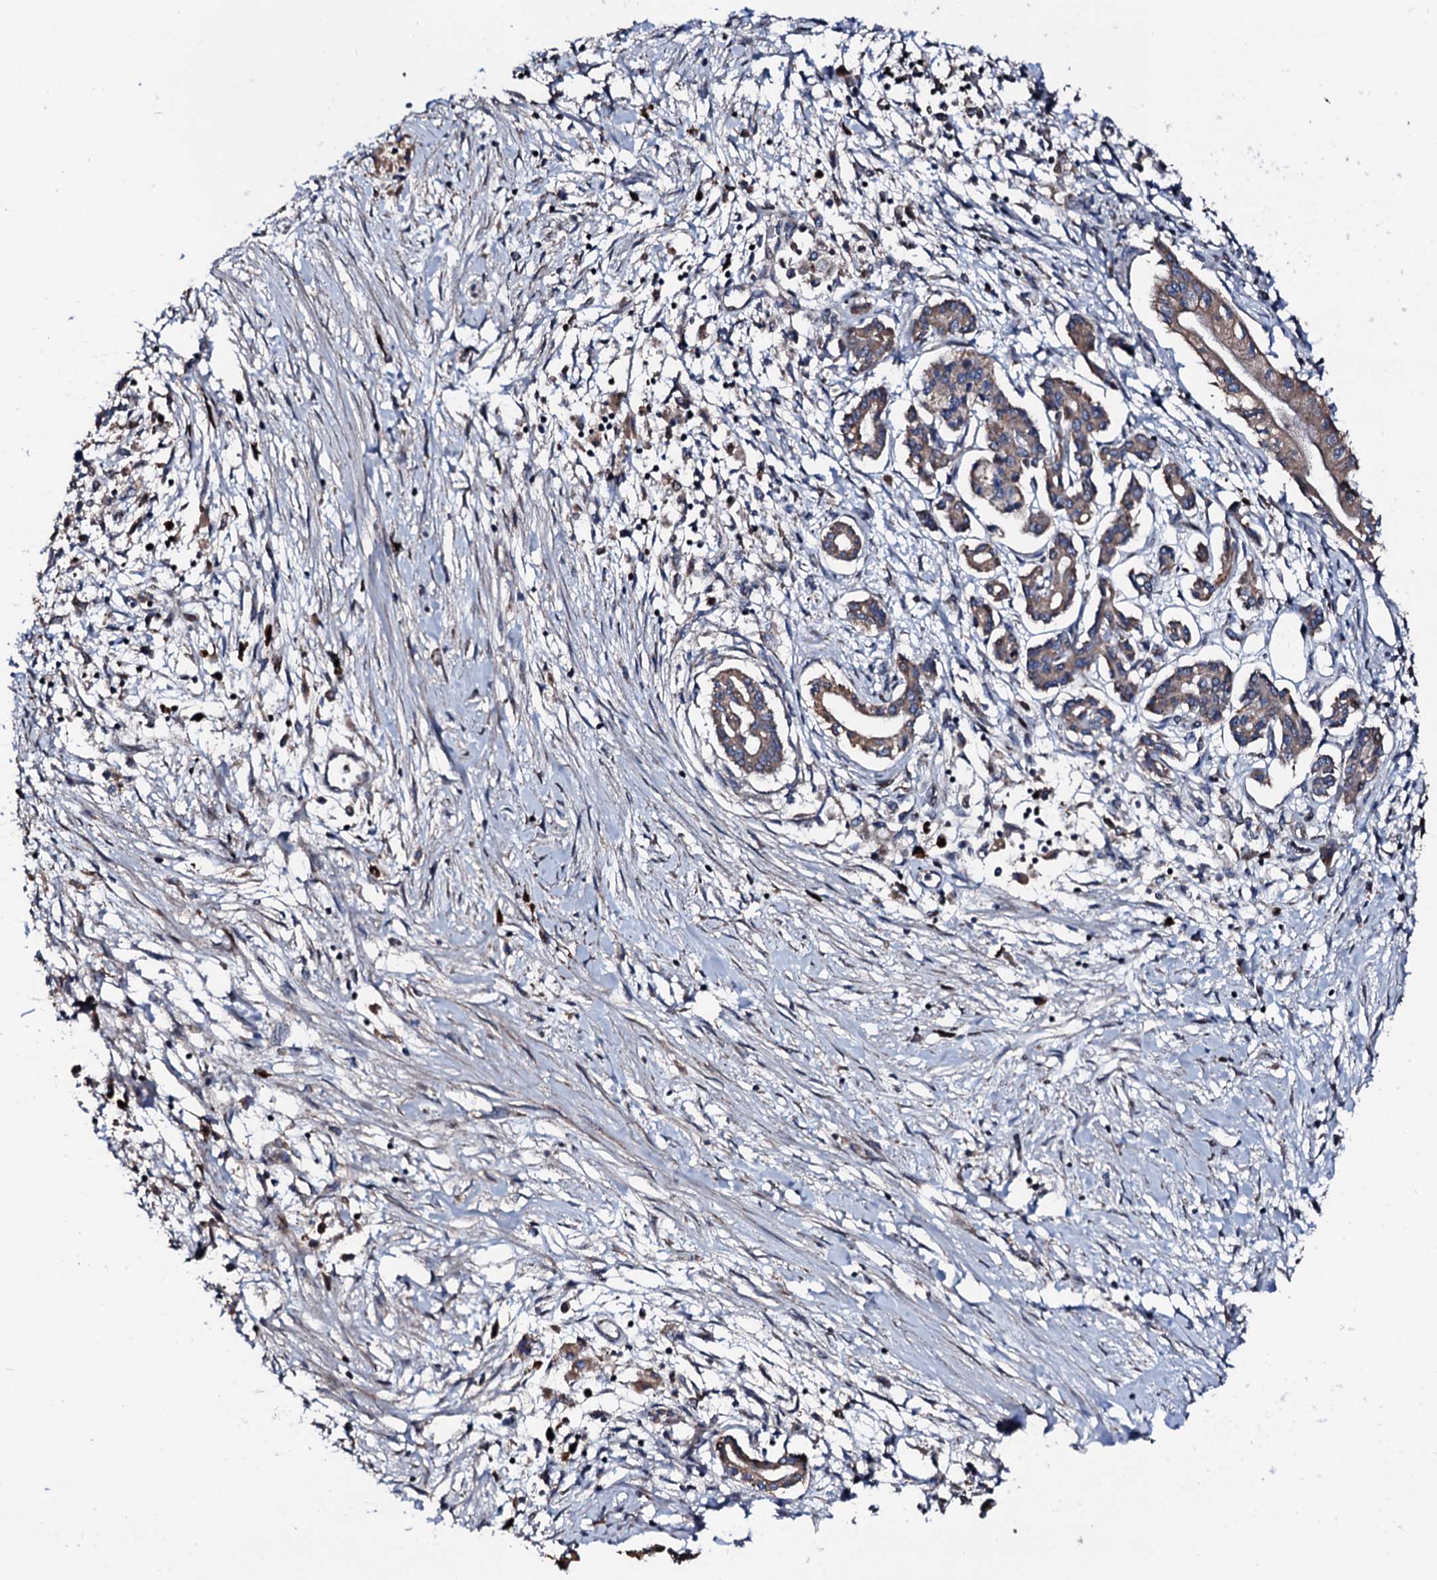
{"staining": {"intensity": "moderate", "quantity": ">75%", "location": "cytoplasmic/membranous"}, "tissue": "pancreatic cancer", "cell_type": "Tumor cells", "image_type": "cancer", "snomed": [{"axis": "morphology", "description": "Adenocarcinoma, NOS"}, {"axis": "topography", "description": "Pancreas"}], "caption": "Protein expression by immunohistochemistry (IHC) displays moderate cytoplasmic/membranous positivity in approximately >75% of tumor cells in pancreatic adenocarcinoma. The protein of interest is stained brown, and the nuclei are stained in blue (DAB (3,3'-diaminobenzidine) IHC with brightfield microscopy, high magnification).", "gene": "KIF18A", "patient": {"sex": "female", "age": 50}}